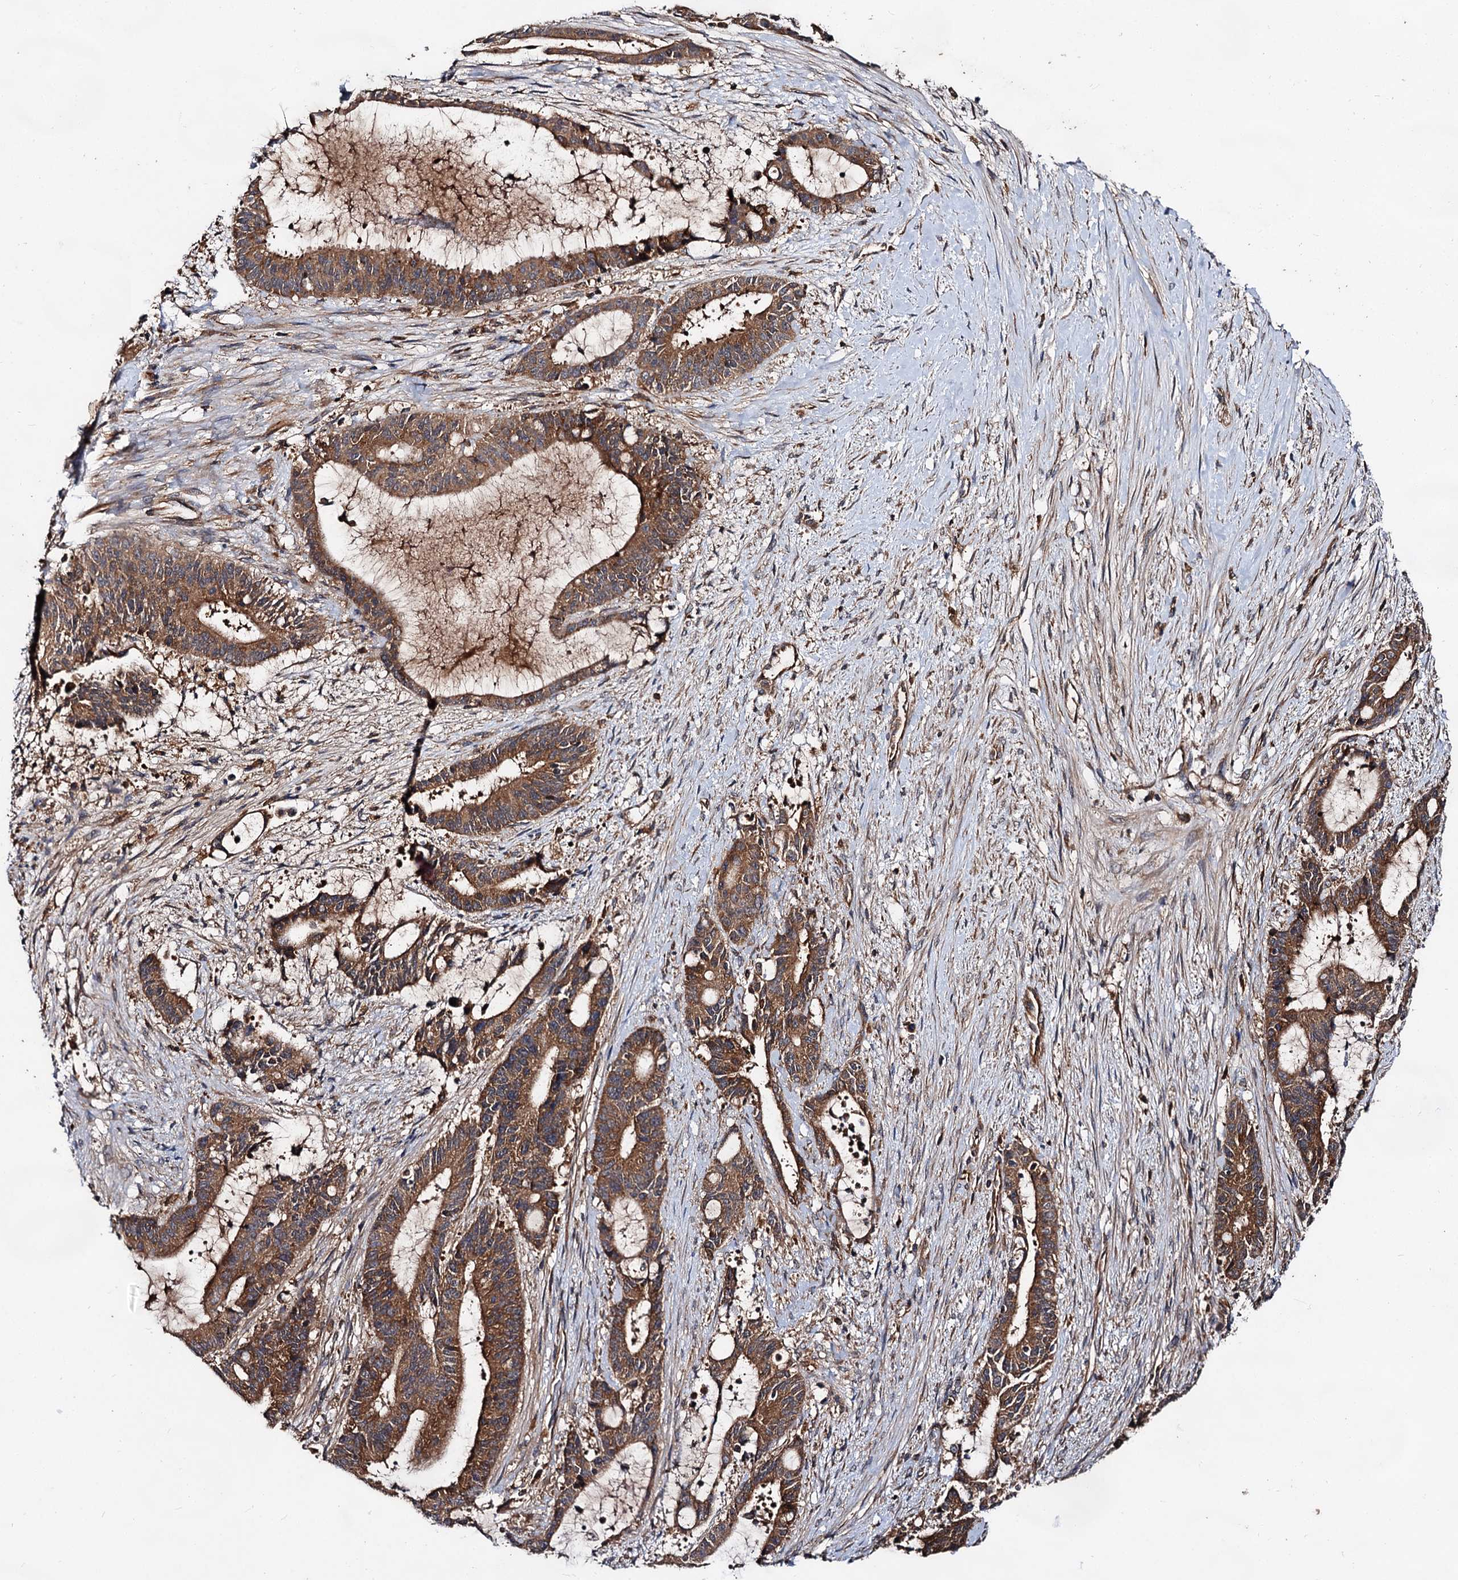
{"staining": {"intensity": "moderate", "quantity": ">75%", "location": "cytoplasmic/membranous"}, "tissue": "liver cancer", "cell_type": "Tumor cells", "image_type": "cancer", "snomed": [{"axis": "morphology", "description": "Normal tissue, NOS"}, {"axis": "morphology", "description": "Cholangiocarcinoma"}, {"axis": "topography", "description": "Liver"}, {"axis": "topography", "description": "Peripheral nerve tissue"}], "caption": "Protein expression analysis of human liver cholangiocarcinoma reveals moderate cytoplasmic/membranous expression in about >75% of tumor cells.", "gene": "TEX9", "patient": {"sex": "female", "age": 73}}